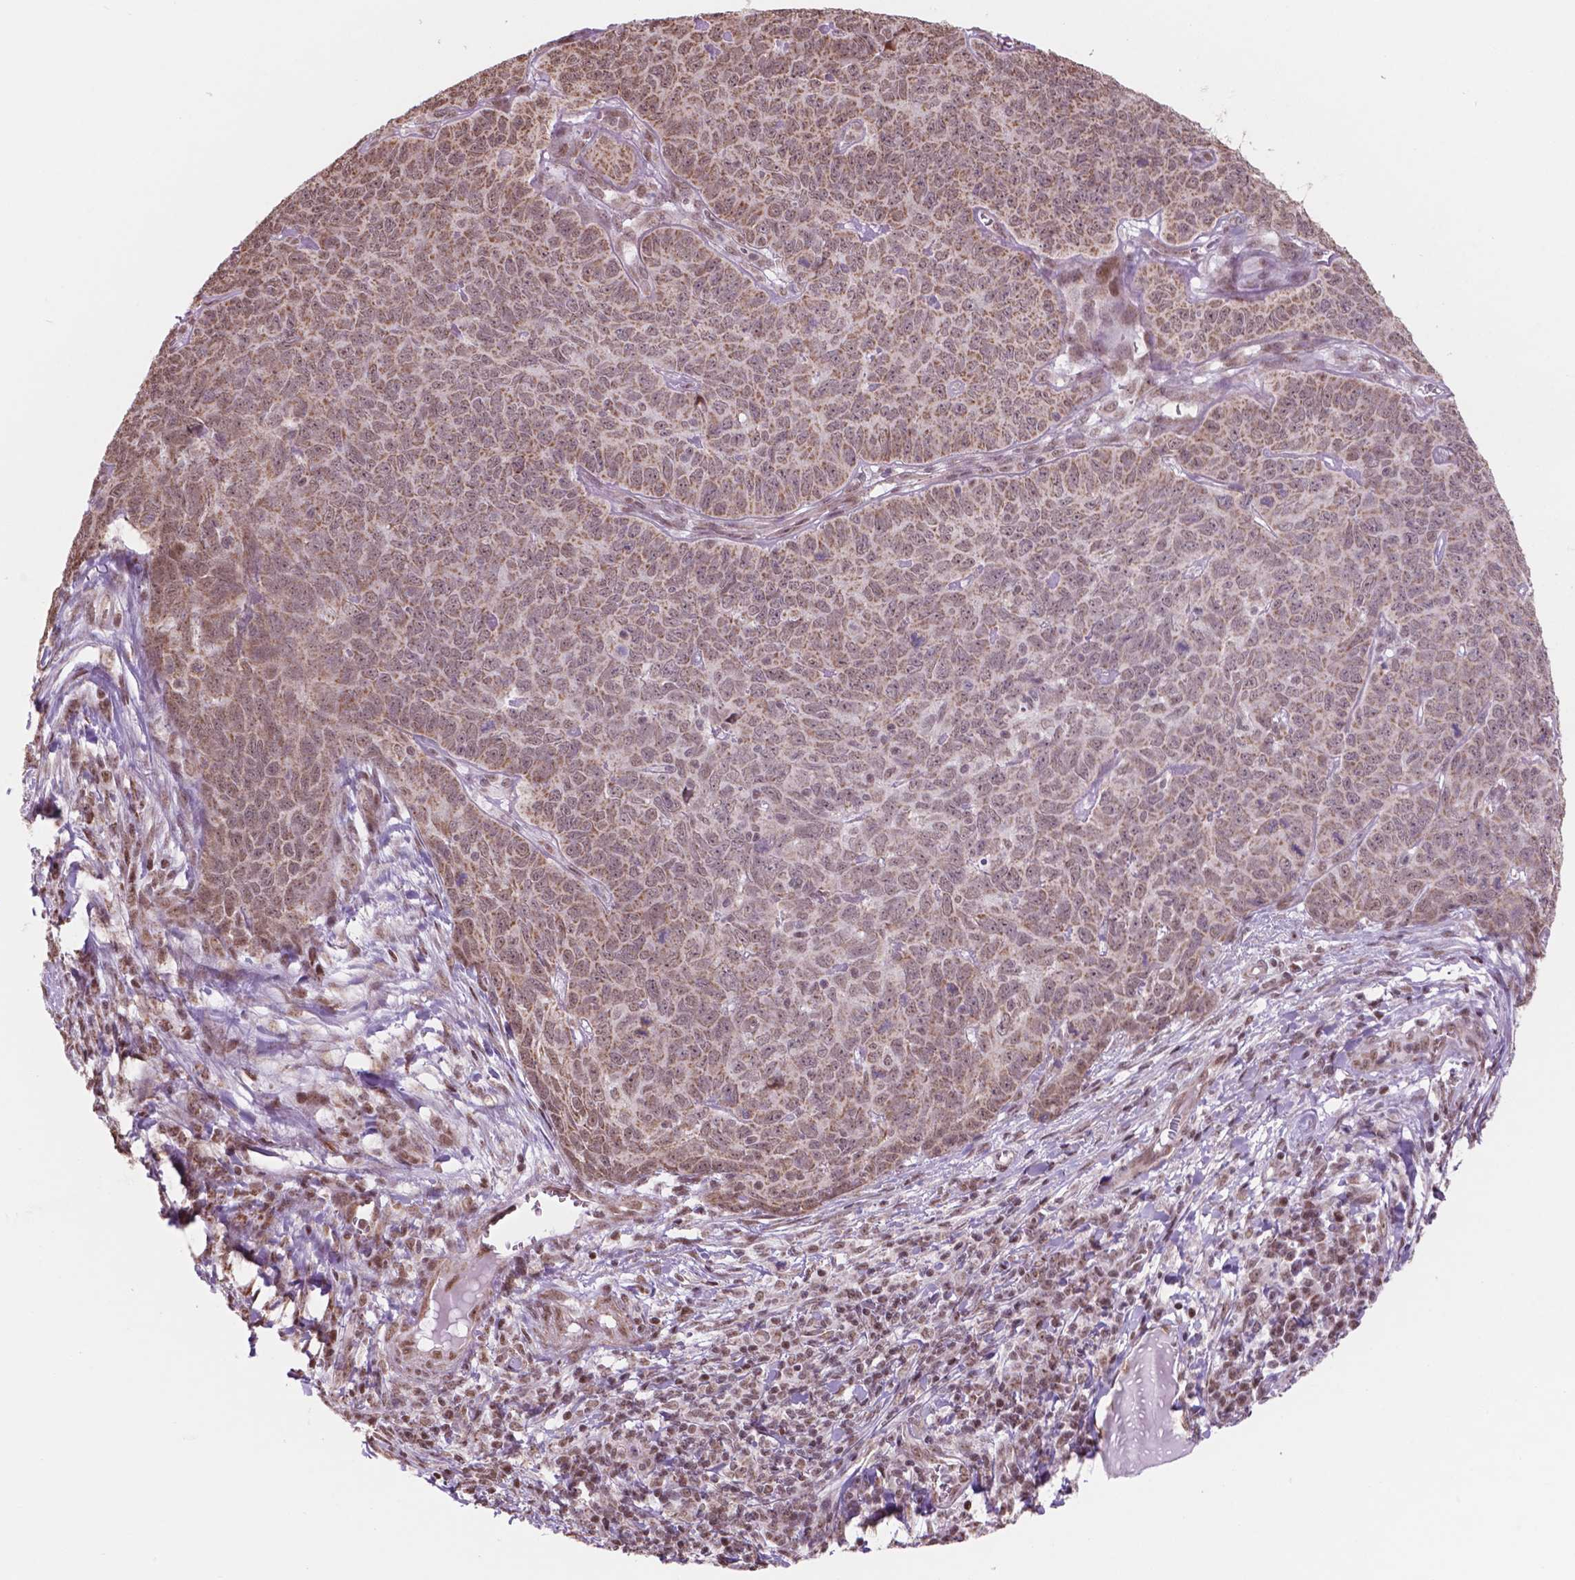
{"staining": {"intensity": "moderate", "quantity": ">75%", "location": "cytoplasmic/membranous"}, "tissue": "skin cancer", "cell_type": "Tumor cells", "image_type": "cancer", "snomed": [{"axis": "morphology", "description": "Squamous cell carcinoma, NOS"}, {"axis": "topography", "description": "Skin"}, {"axis": "topography", "description": "Anal"}], "caption": "Skin cancer stained with IHC shows moderate cytoplasmic/membranous expression in approximately >75% of tumor cells. Using DAB (3,3'-diaminobenzidine) (brown) and hematoxylin (blue) stains, captured at high magnification using brightfield microscopy.", "gene": "NDUFA10", "patient": {"sex": "female", "age": 51}}